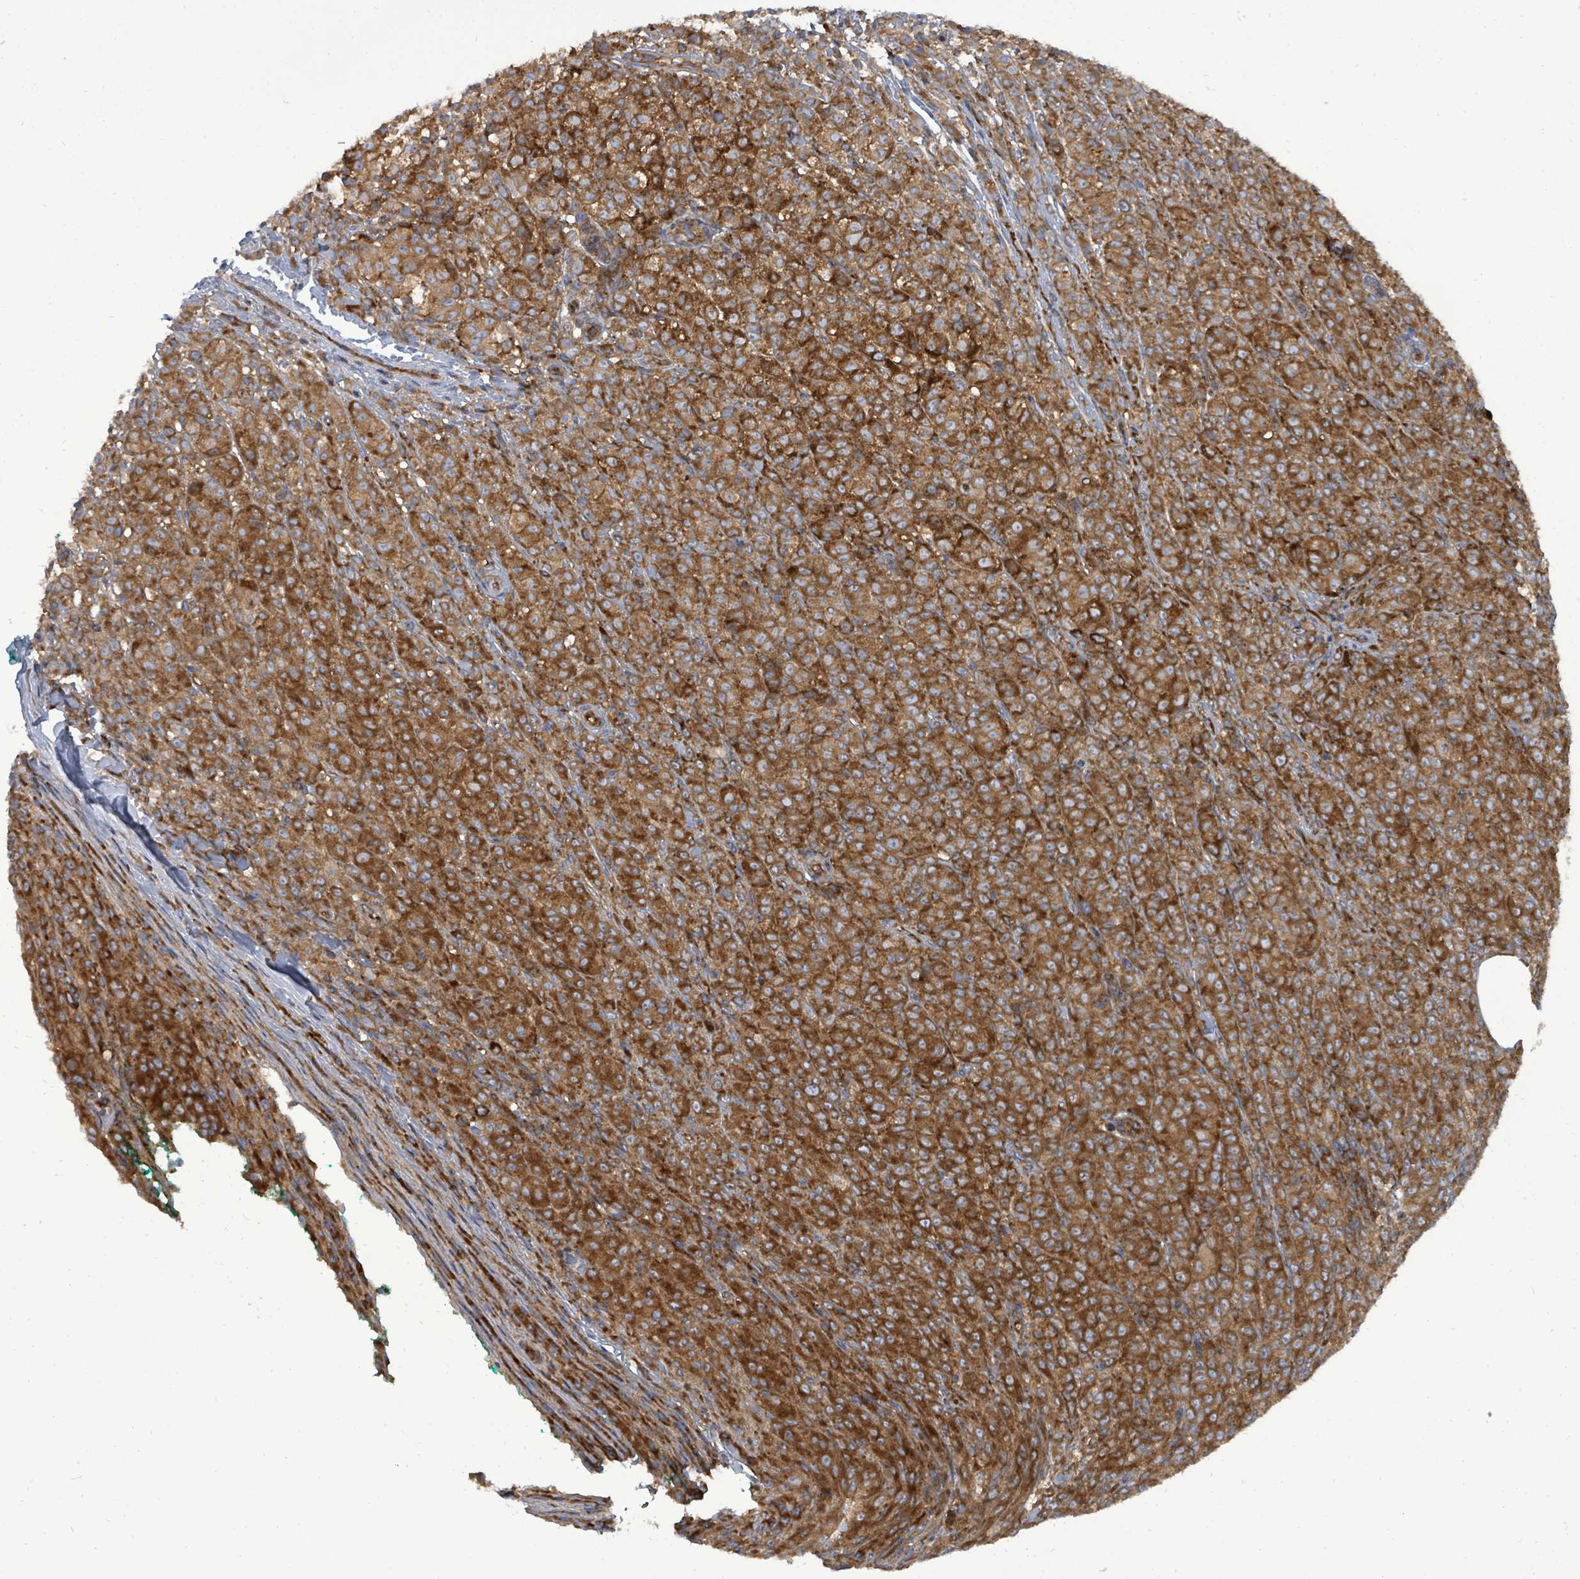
{"staining": {"intensity": "strong", "quantity": ">75%", "location": "cytoplasmic/membranous"}, "tissue": "melanoma", "cell_type": "Tumor cells", "image_type": "cancer", "snomed": [{"axis": "morphology", "description": "Malignant melanoma, NOS"}, {"axis": "topography", "description": "Skin"}], "caption": "IHC of human melanoma displays high levels of strong cytoplasmic/membranous staining in about >75% of tumor cells. The protein of interest is shown in brown color, while the nuclei are stained blue.", "gene": "EIF3C", "patient": {"sex": "female", "age": 52}}